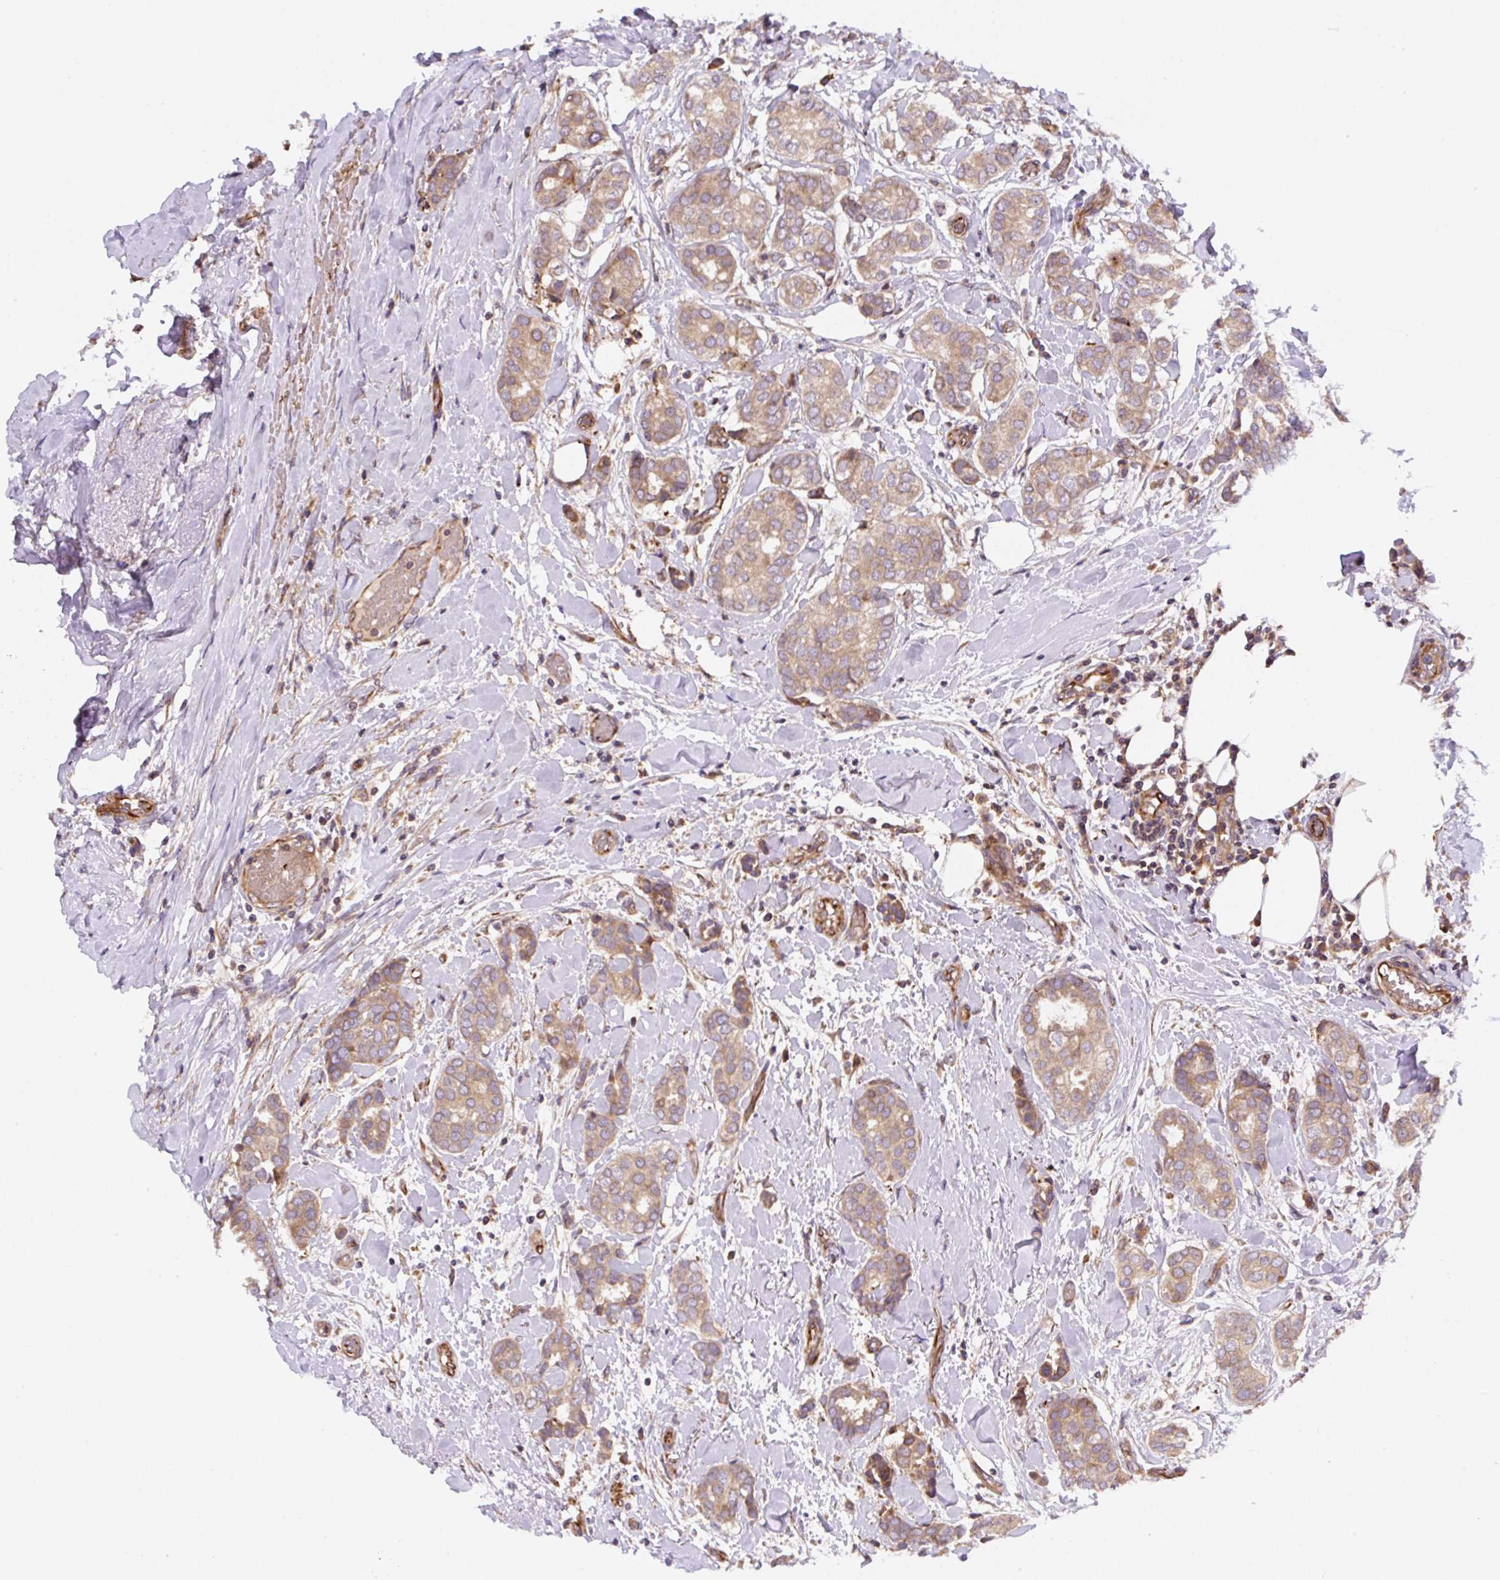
{"staining": {"intensity": "weak", "quantity": ">75%", "location": "cytoplasmic/membranous"}, "tissue": "breast cancer", "cell_type": "Tumor cells", "image_type": "cancer", "snomed": [{"axis": "morphology", "description": "Duct carcinoma"}, {"axis": "topography", "description": "Breast"}], "caption": "This histopathology image shows IHC staining of breast cancer, with low weak cytoplasmic/membranous staining in about >75% of tumor cells.", "gene": "APOBEC3D", "patient": {"sex": "female", "age": 73}}